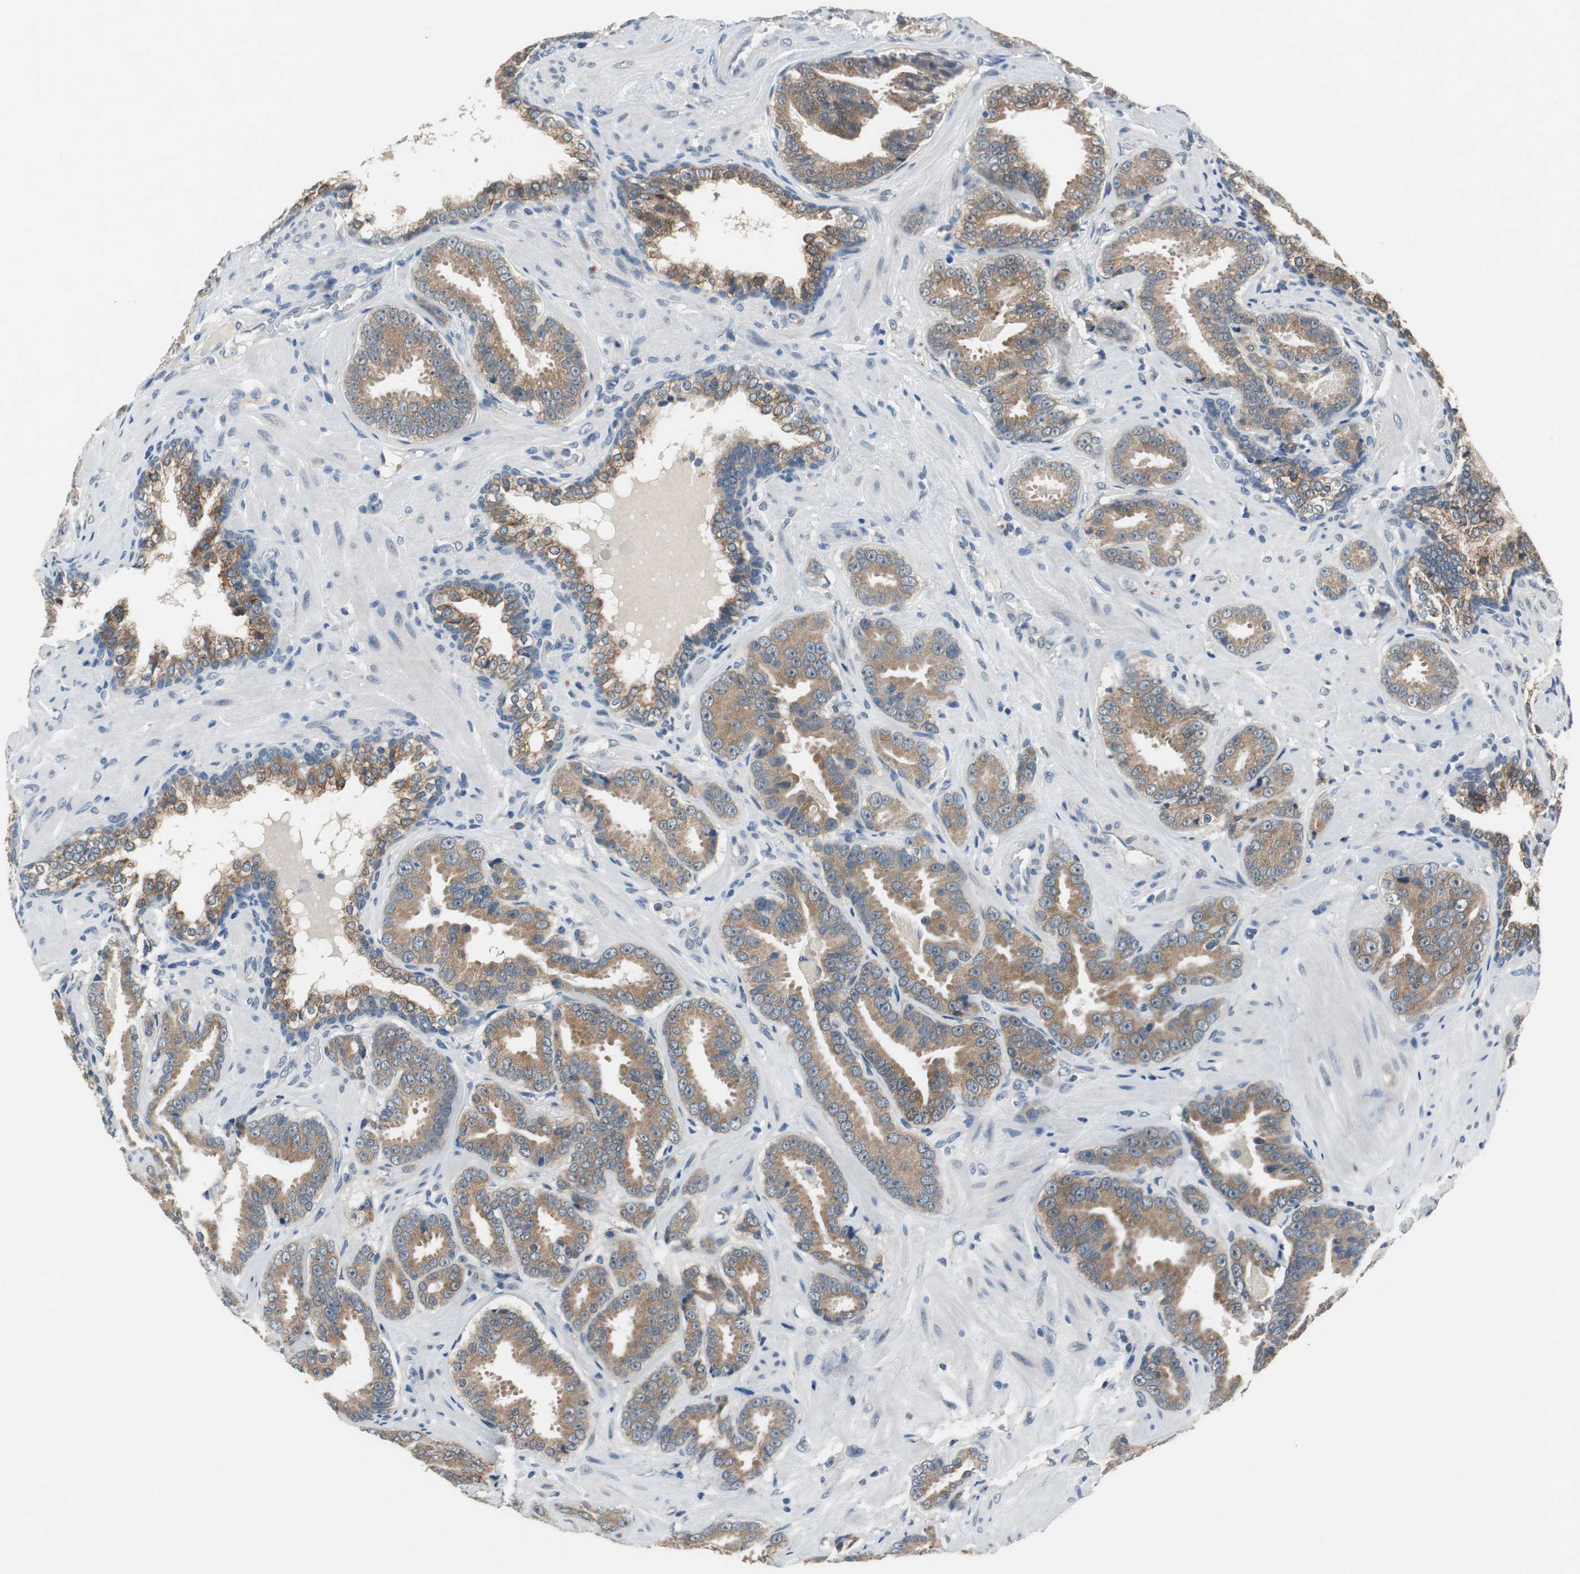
{"staining": {"intensity": "strong", "quantity": ">75%", "location": "cytoplasmic/membranous"}, "tissue": "prostate cancer", "cell_type": "Tumor cells", "image_type": "cancer", "snomed": [{"axis": "morphology", "description": "Adenocarcinoma, Low grade"}, {"axis": "topography", "description": "Prostate"}], "caption": "Immunohistochemical staining of human prostate low-grade adenocarcinoma displays high levels of strong cytoplasmic/membranous positivity in approximately >75% of tumor cells.", "gene": "PLAA", "patient": {"sex": "male", "age": 59}}